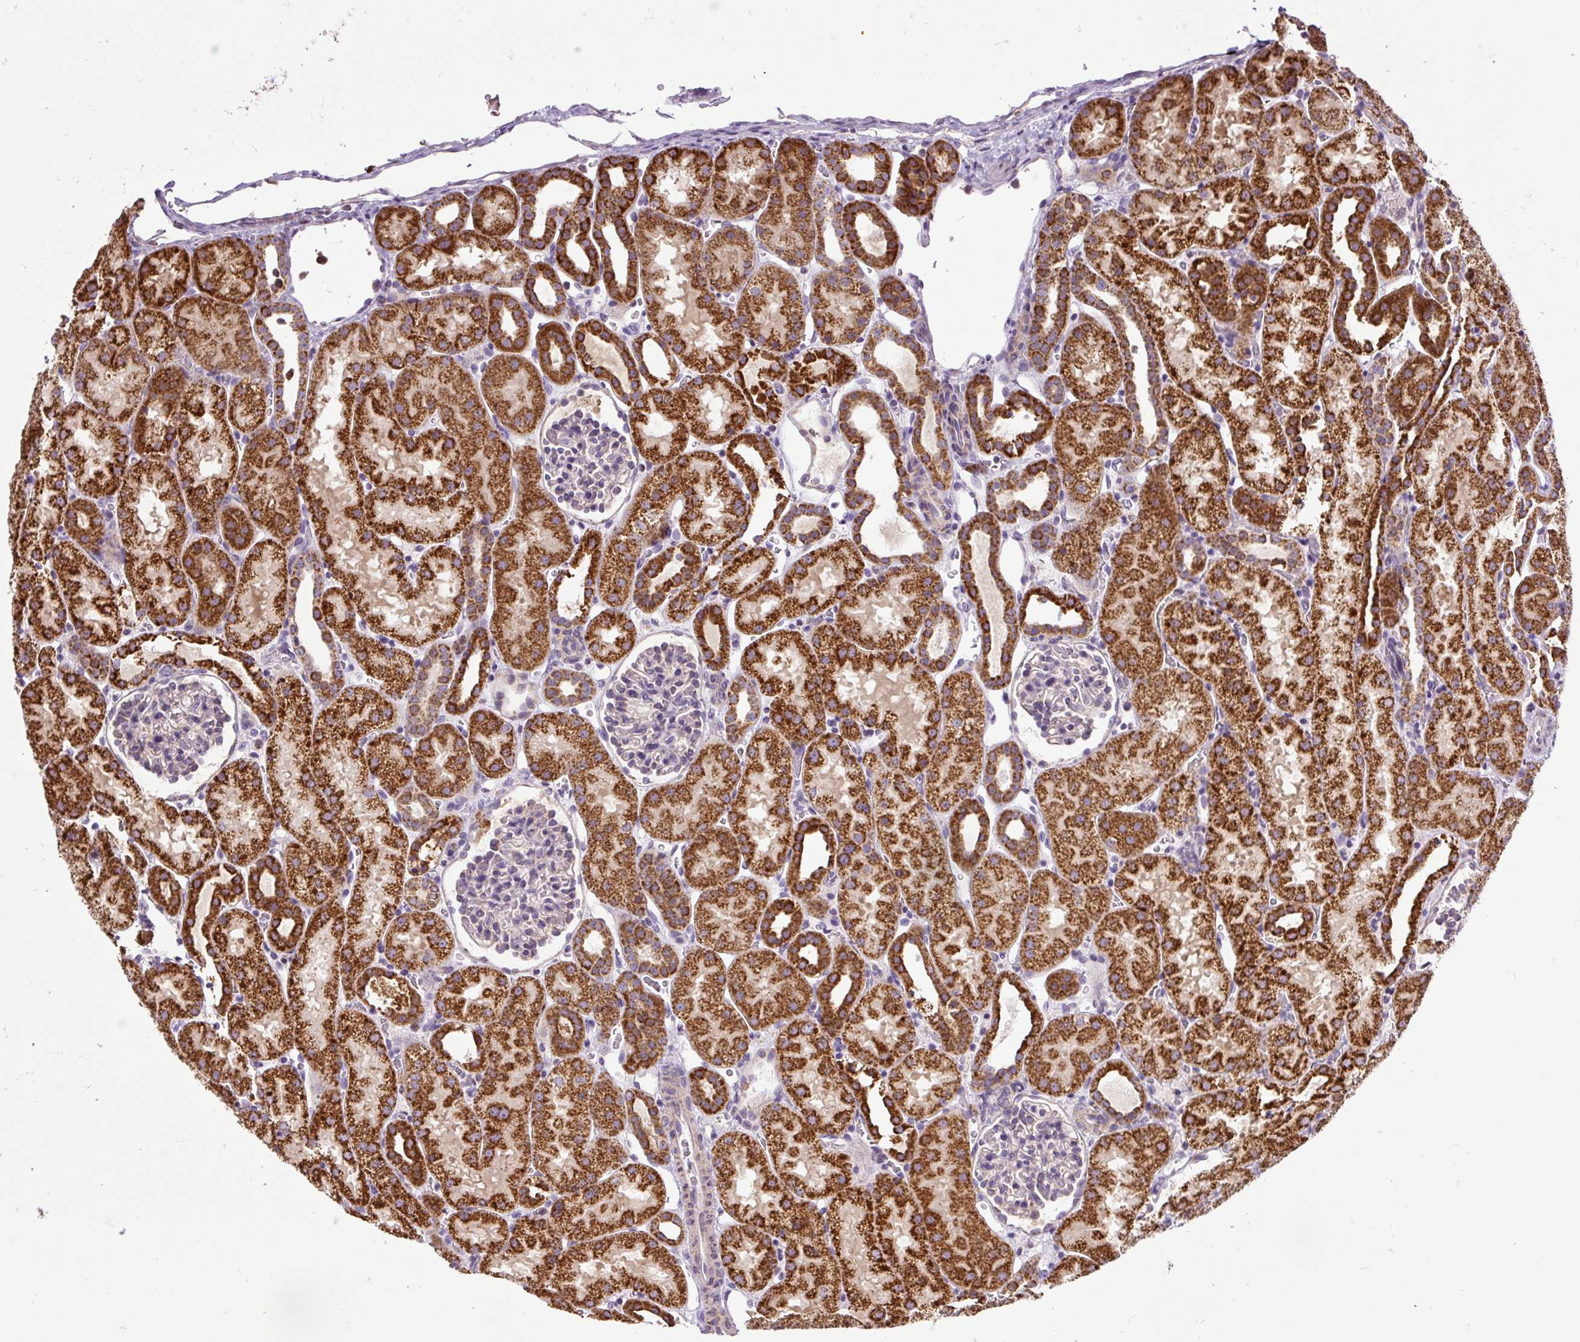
{"staining": {"intensity": "moderate", "quantity": "<25%", "location": "cytoplasmic/membranous"}, "tissue": "kidney", "cell_type": "Cells in glomeruli", "image_type": "normal", "snomed": [{"axis": "morphology", "description": "Normal tissue, NOS"}, {"axis": "topography", "description": "Kidney"}], "caption": "The photomicrograph shows staining of unremarkable kidney, revealing moderate cytoplasmic/membranous protein positivity (brown color) within cells in glomeruli.", "gene": "TM2D3", "patient": {"sex": "male", "age": 2}}